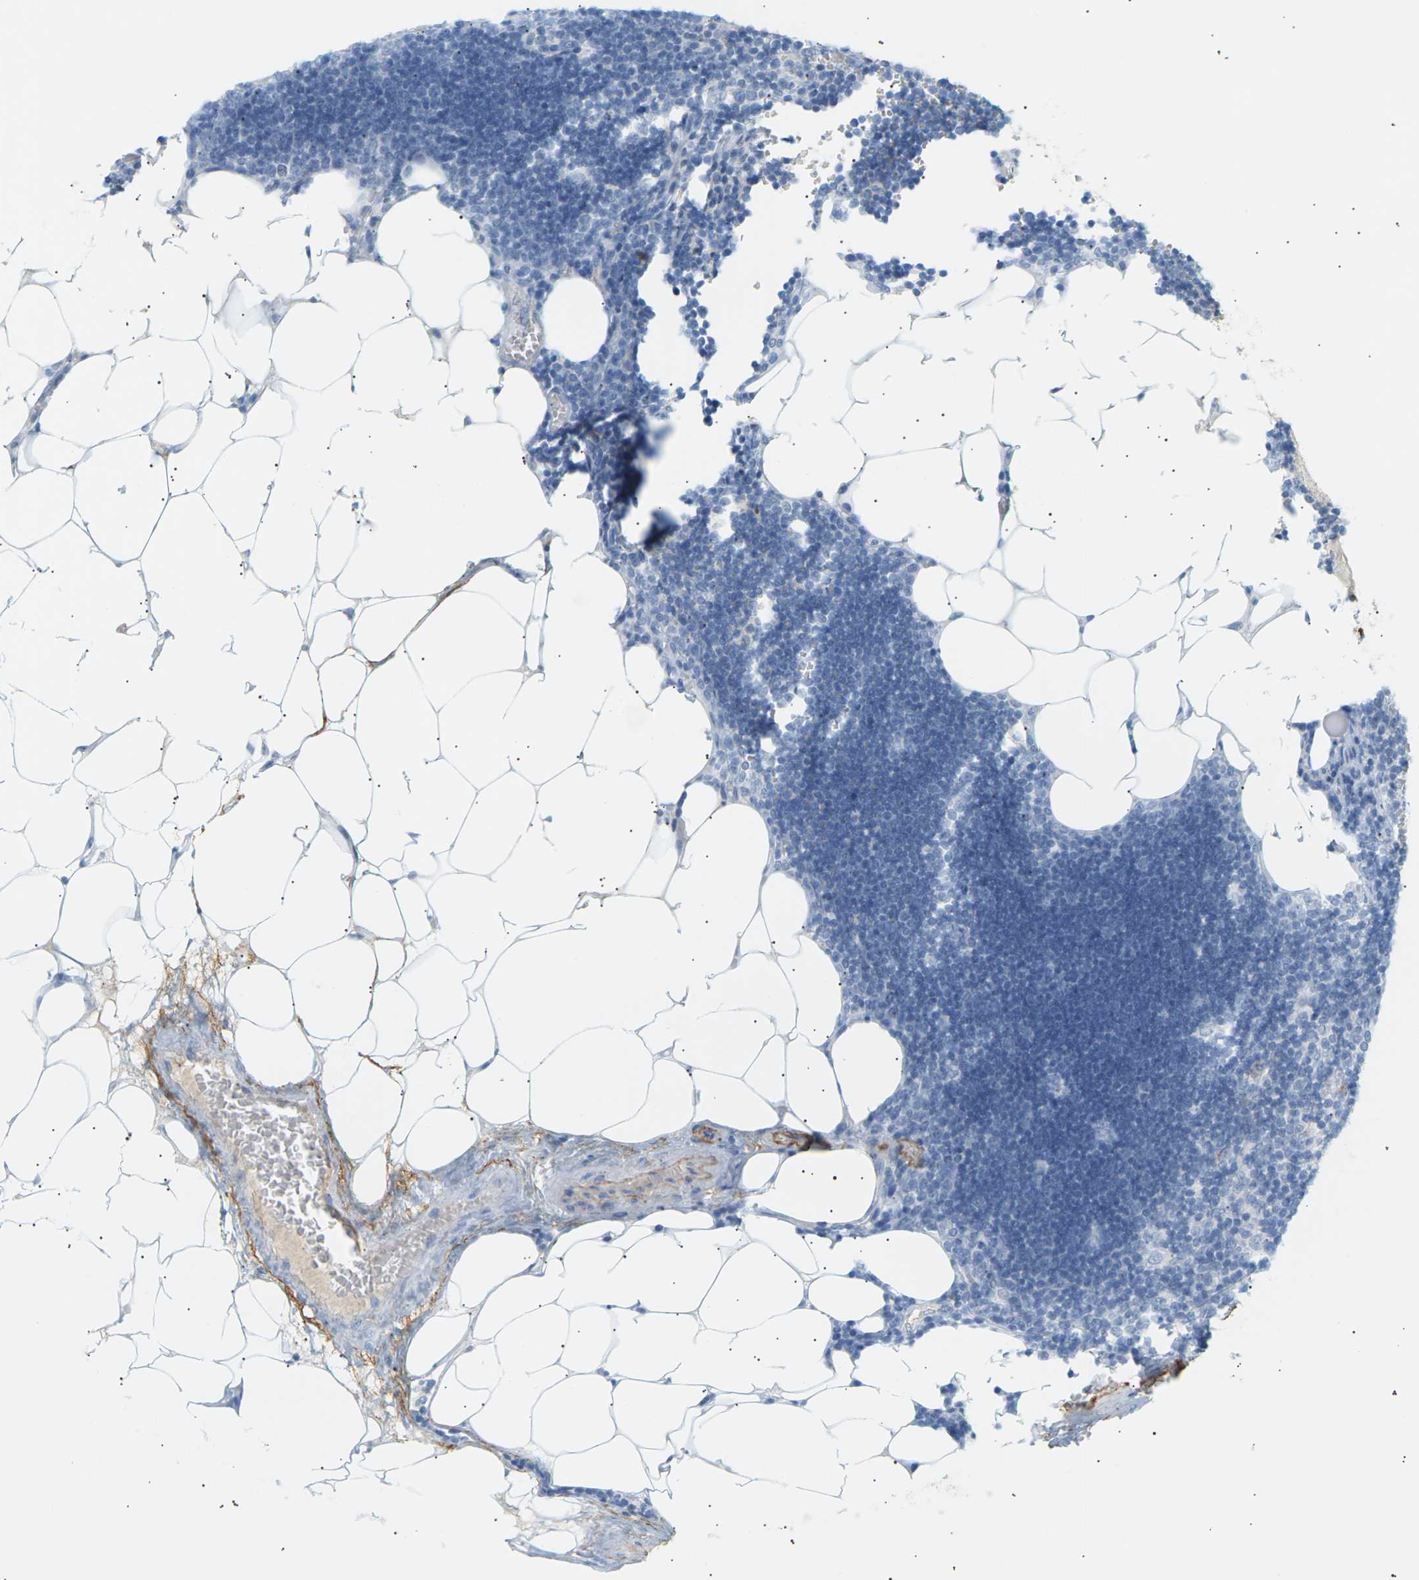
{"staining": {"intensity": "negative", "quantity": "none", "location": "none"}, "tissue": "lymph node", "cell_type": "Germinal center cells", "image_type": "normal", "snomed": [{"axis": "morphology", "description": "Normal tissue, NOS"}, {"axis": "topography", "description": "Lymph node"}], "caption": "An immunohistochemistry (IHC) histopathology image of unremarkable lymph node is shown. There is no staining in germinal center cells of lymph node.", "gene": "CLU", "patient": {"sex": "male", "age": 33}}